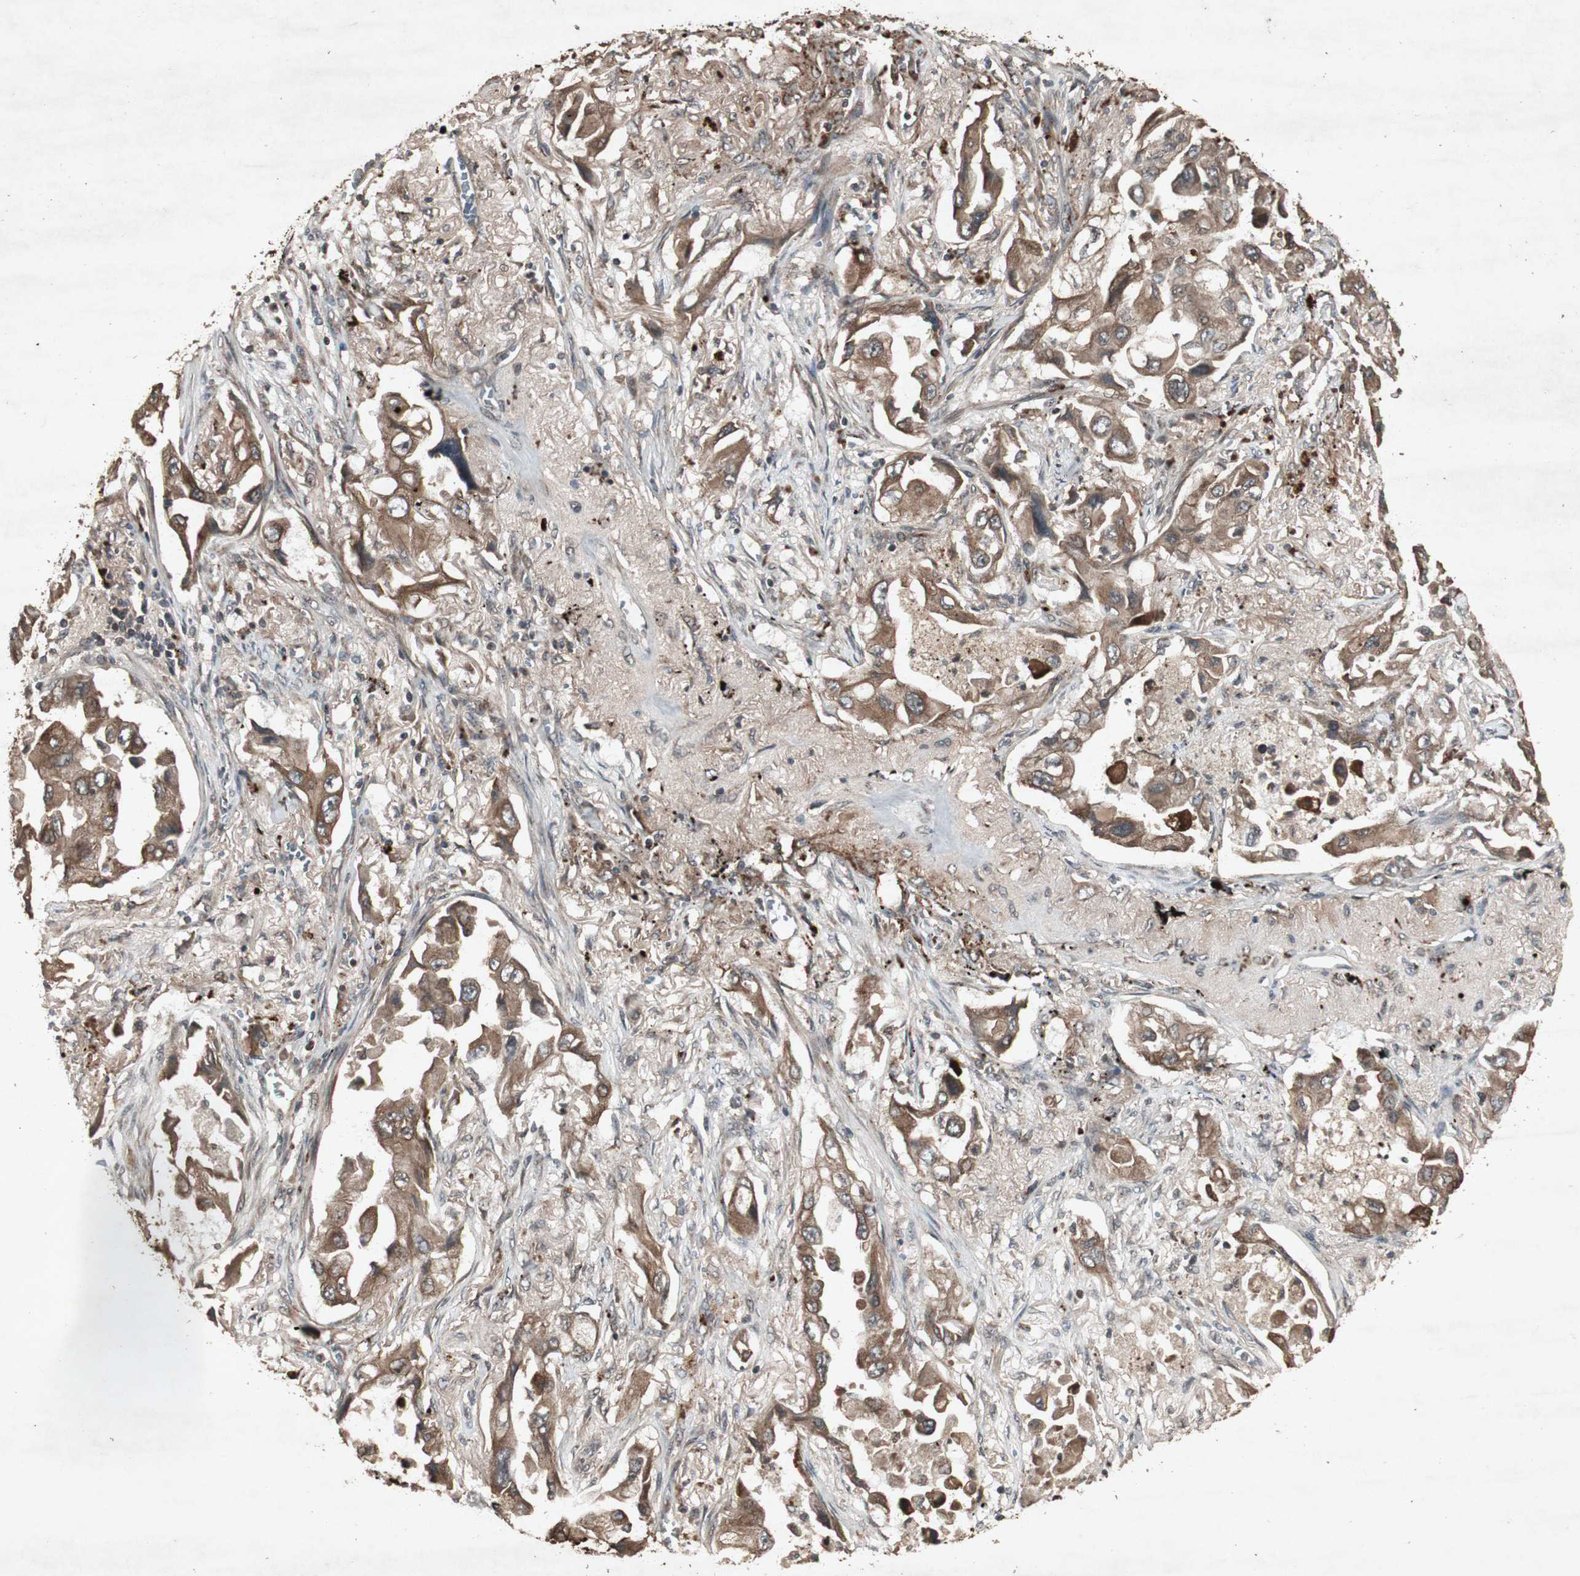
{"staining": {"intensity": "moderate", "quantity": ">75%", "location": "cytoplasmic/membranous"}, "tissue": "lung cancer", "cell_type": "Tumor cells", "image_type": "cancer", "snomed": [{"axis": "morphology", "description": "Adenocarcinoma, NOS"}, {"axis": "topography", "description": "Lung"}], "caption": "The photomicrograph exhibits staining of adenocarcinoma (lung), revealing moderate cytoplasmic/membranous protein positivity (brown color) within tumor cells. The staining was performed using DAB (3,3'-diaminobenzidine), with brown indicating positive protein expression. Nuclei are stained blue with hematoxylin.", "gene": "SLIT2", "patient": {"sex": "female", "age": 65}}